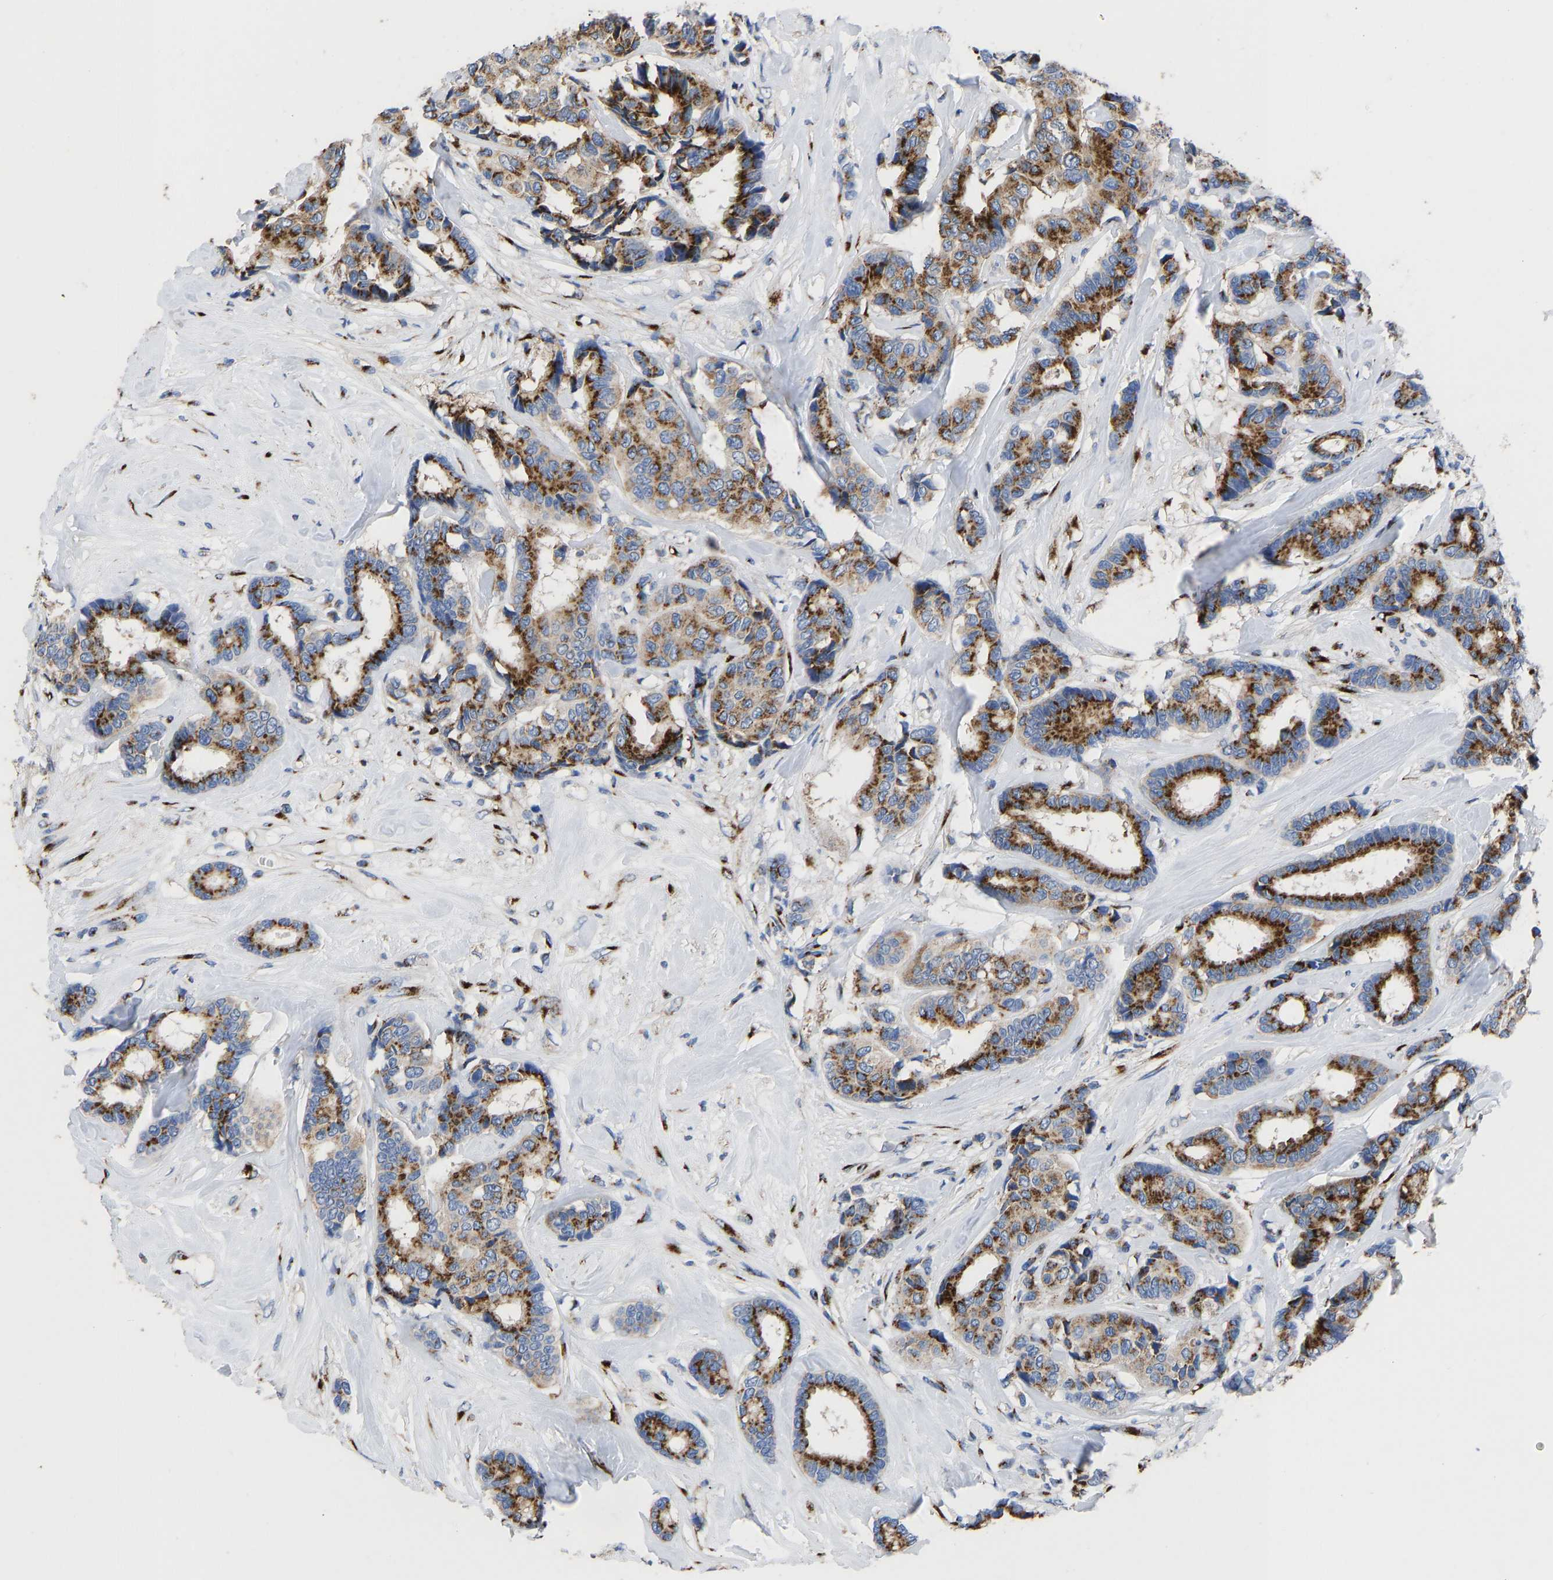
{"staining": {"intensity": "strong", "quantity": ">75%", "location": "cytoplasmic/membranous"}, "tissue": "breast cancer", "cell_type": "Tumor cells", "image_type": "cancer", "snomed": [{"axis": "morphology", "description": "Duct carcinoma"}, {"axis": "topography", "description": "Breast"}], "caption": "This histopathology image exhibits breast intraductal carcinoma stained with immunohistochemistry to label a protein in brown. The cytoplasmic/membranous of tumor cells show strong positivity for the protein. Nuclei are counter-stained blue.", "gene": "TMEM87A", "patient": {"sex": "female", "age": 87}}